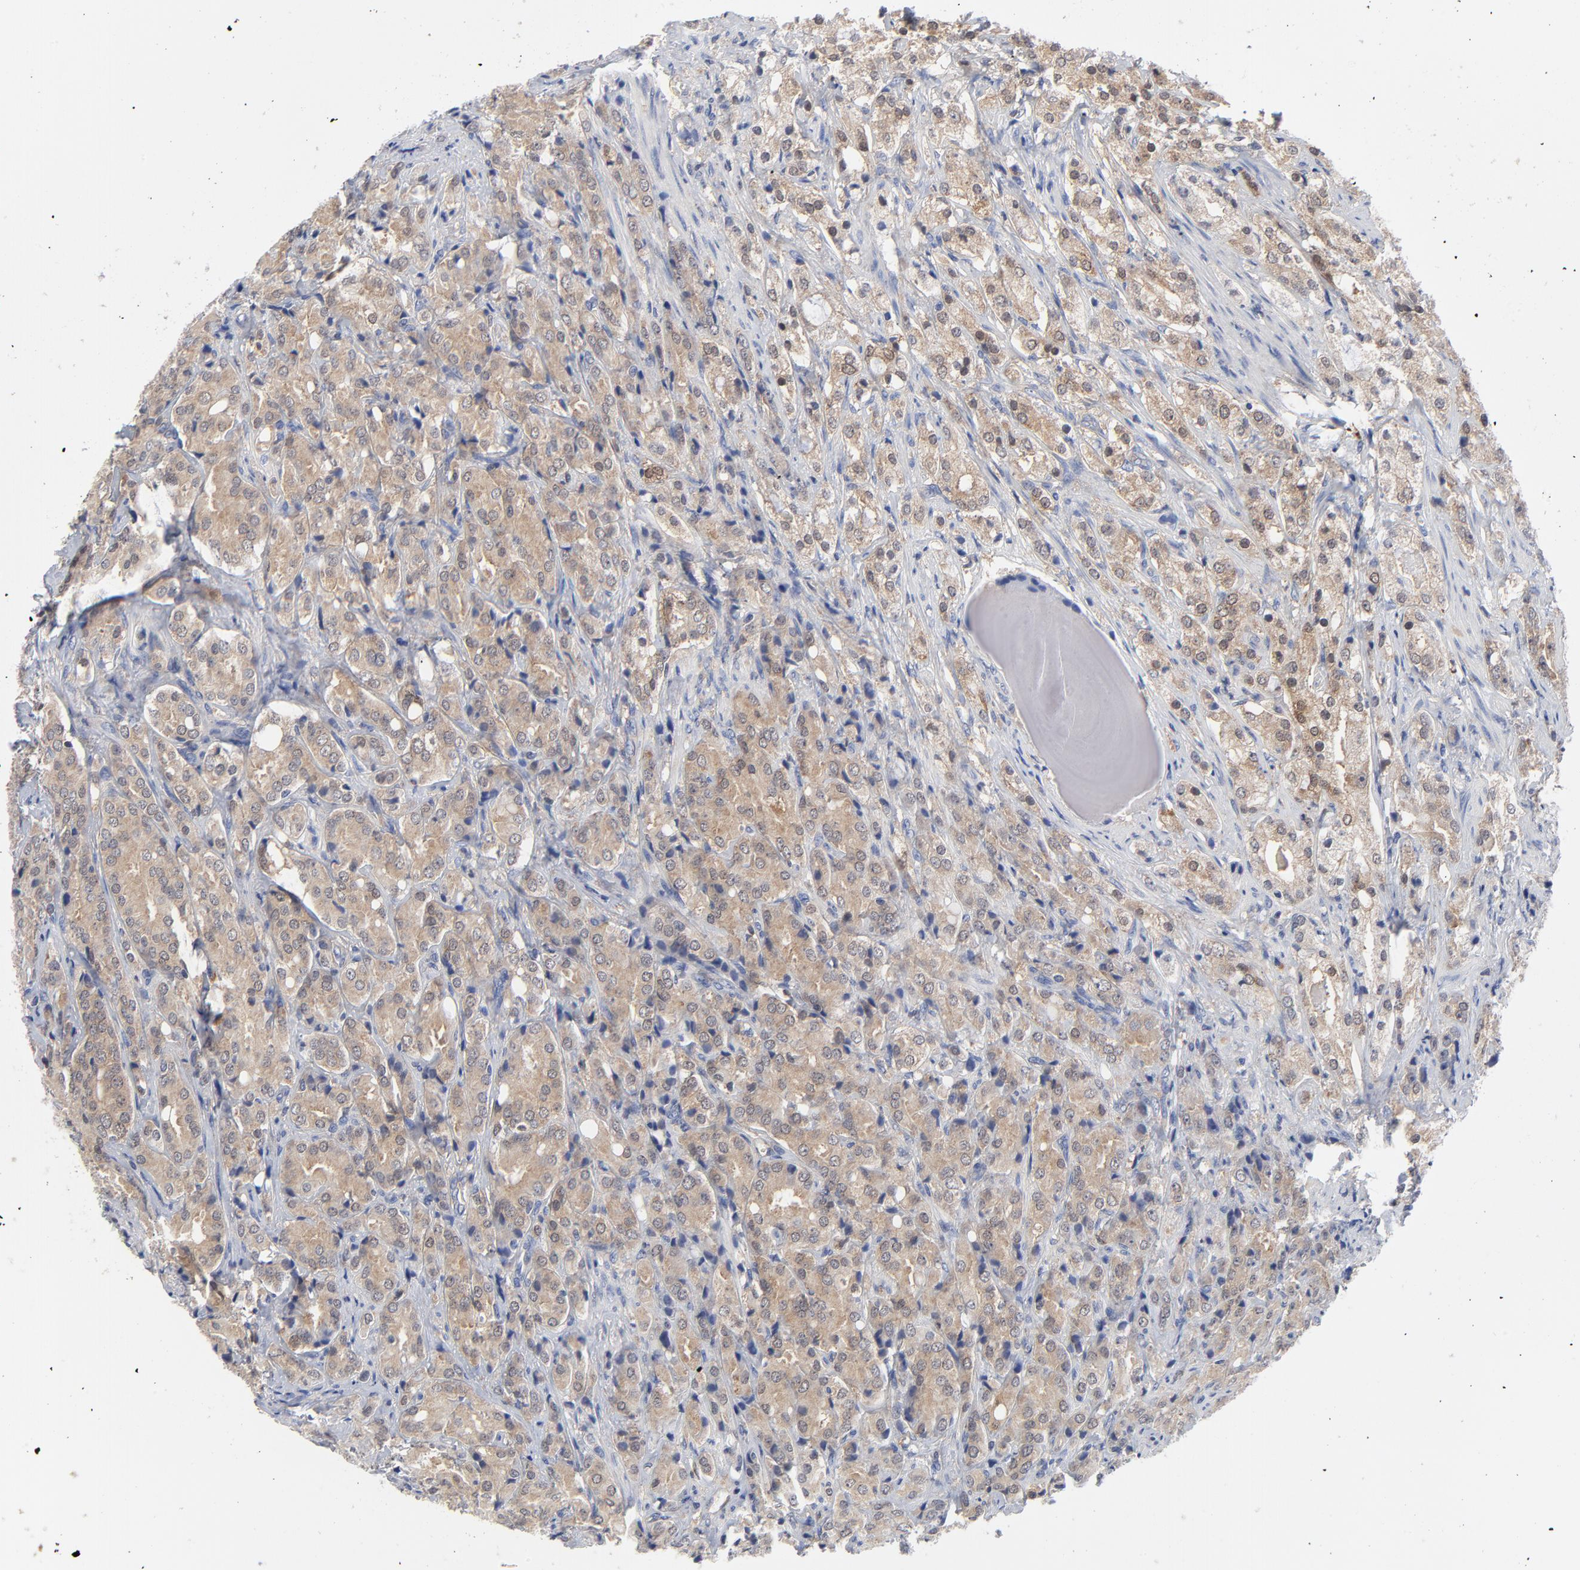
{"staining": {"intensity": "moderate", "quantity": ">75%", "location": "cytoplasmic/membranous"}, "tissue": "prostate cancer", "cell_type": "Tumor cells", "image_type": "cancer", "snomed": [{"axis": "morphology", "description": "Adenocarcinoma, High grade"}, {"axis": "topography", "description": "Prostate"}], "caption": "About >75% of tumor cells in human prostate cancer (adenocarcinoma (high-grade)) demonstrate moderate cytoplasmic/membranous protein staining as visualized by brown immunohistochemical staining.", "gene": "CAB39L", "patient": {"sex": "male", "age": 68}}